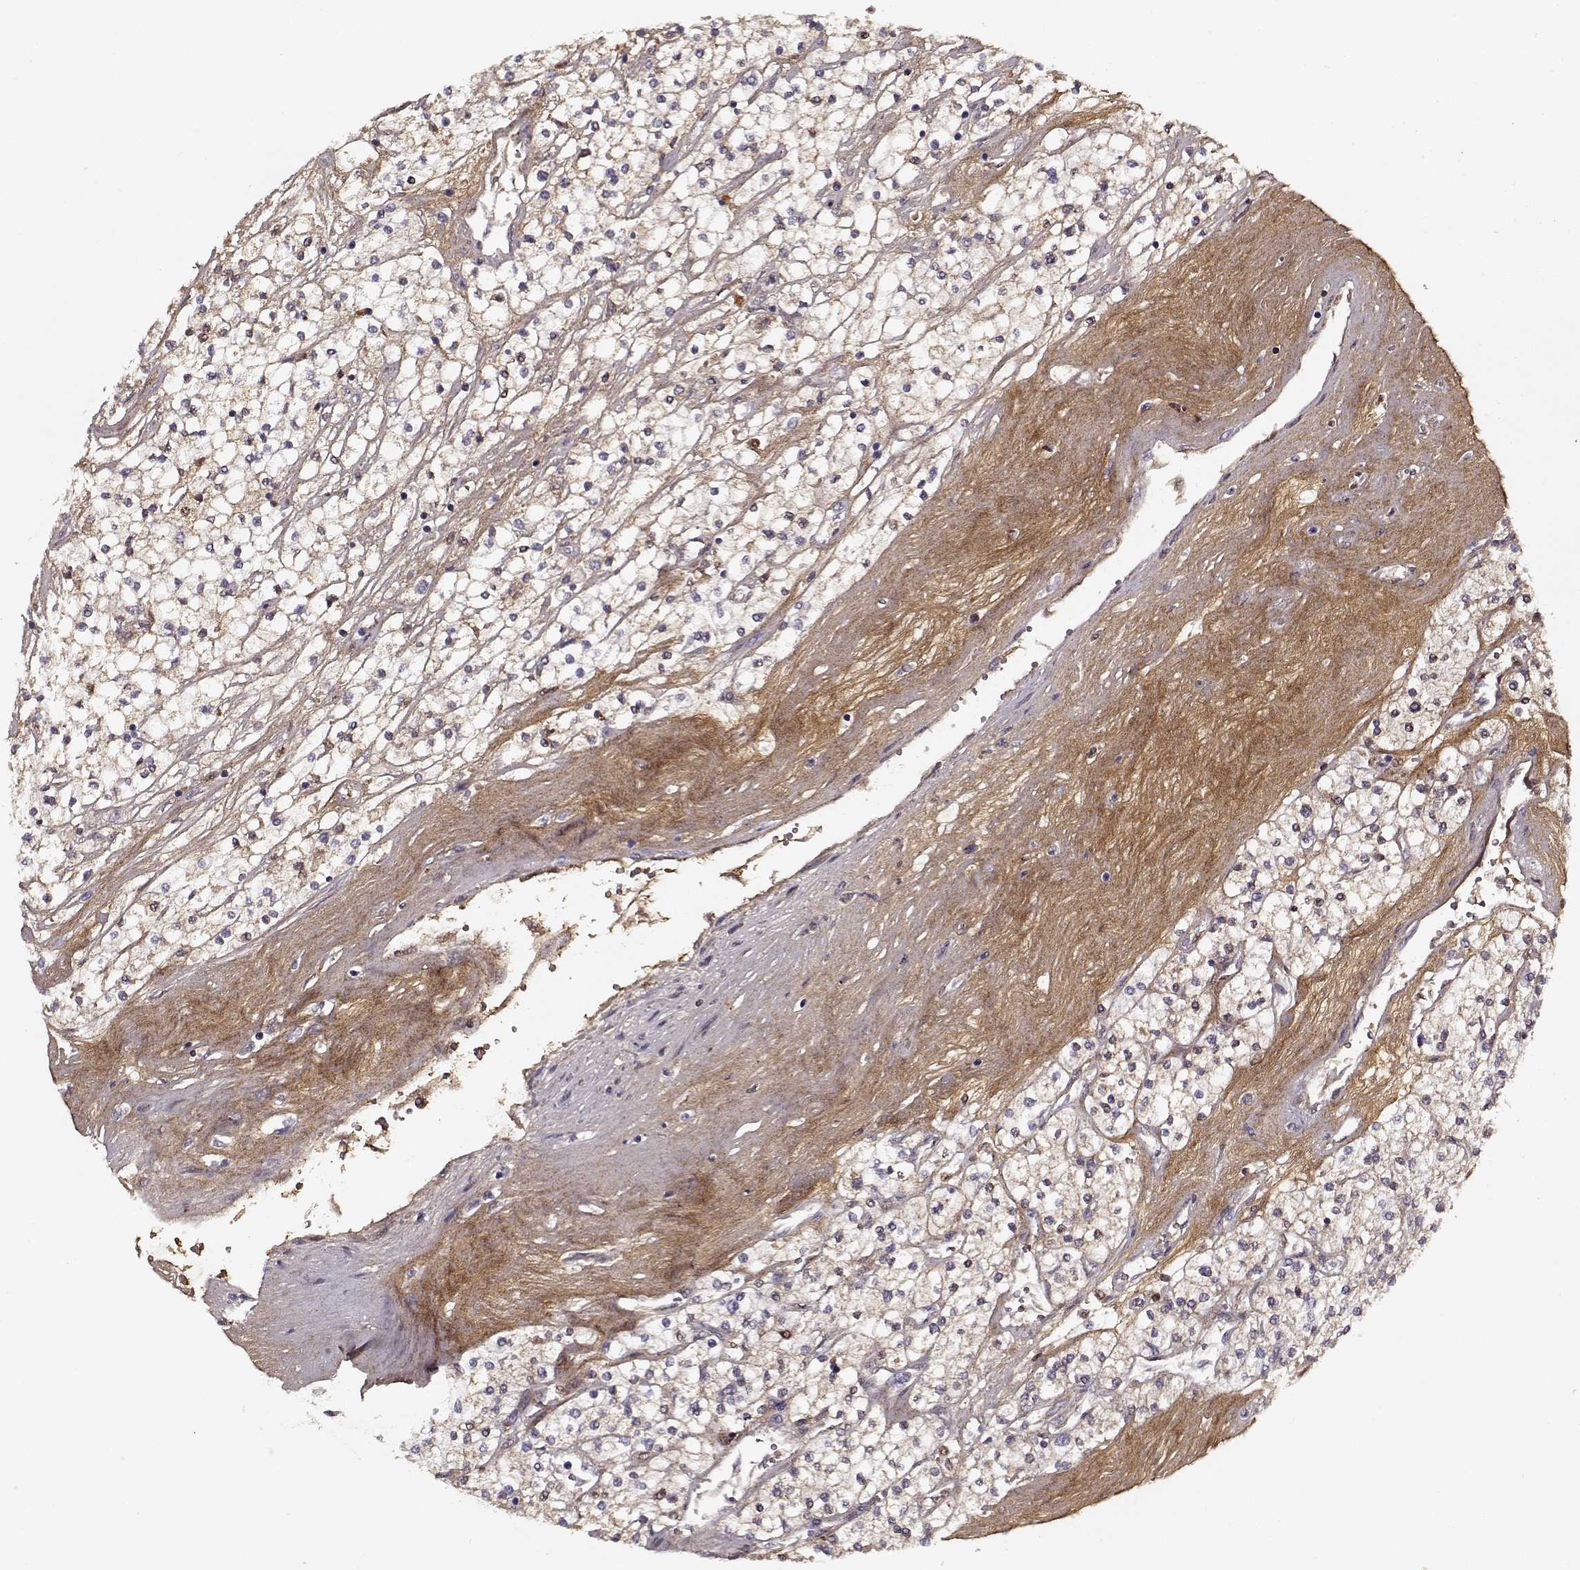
{"staining": {"intensity": "weak", "quantity": ">75%", "location": "cytoplasmic/membranous"}, "tissue": "renal cancer", "cell_type": "Tumor cells", "image_type": "cancer", "snomed": [{"axis": "morphology", "description": "Adenocarcinoma, NOS"}, {"axis": "topography", "description": "Kidney"}], "caption": "A low amount of weak cytoplasmic/membranous expression is appreciated in about >75% of tumor cells in renal adenocarcinoma tissue.", "gene": "LUM", "patient": {"sex": "male", "age": 80}}